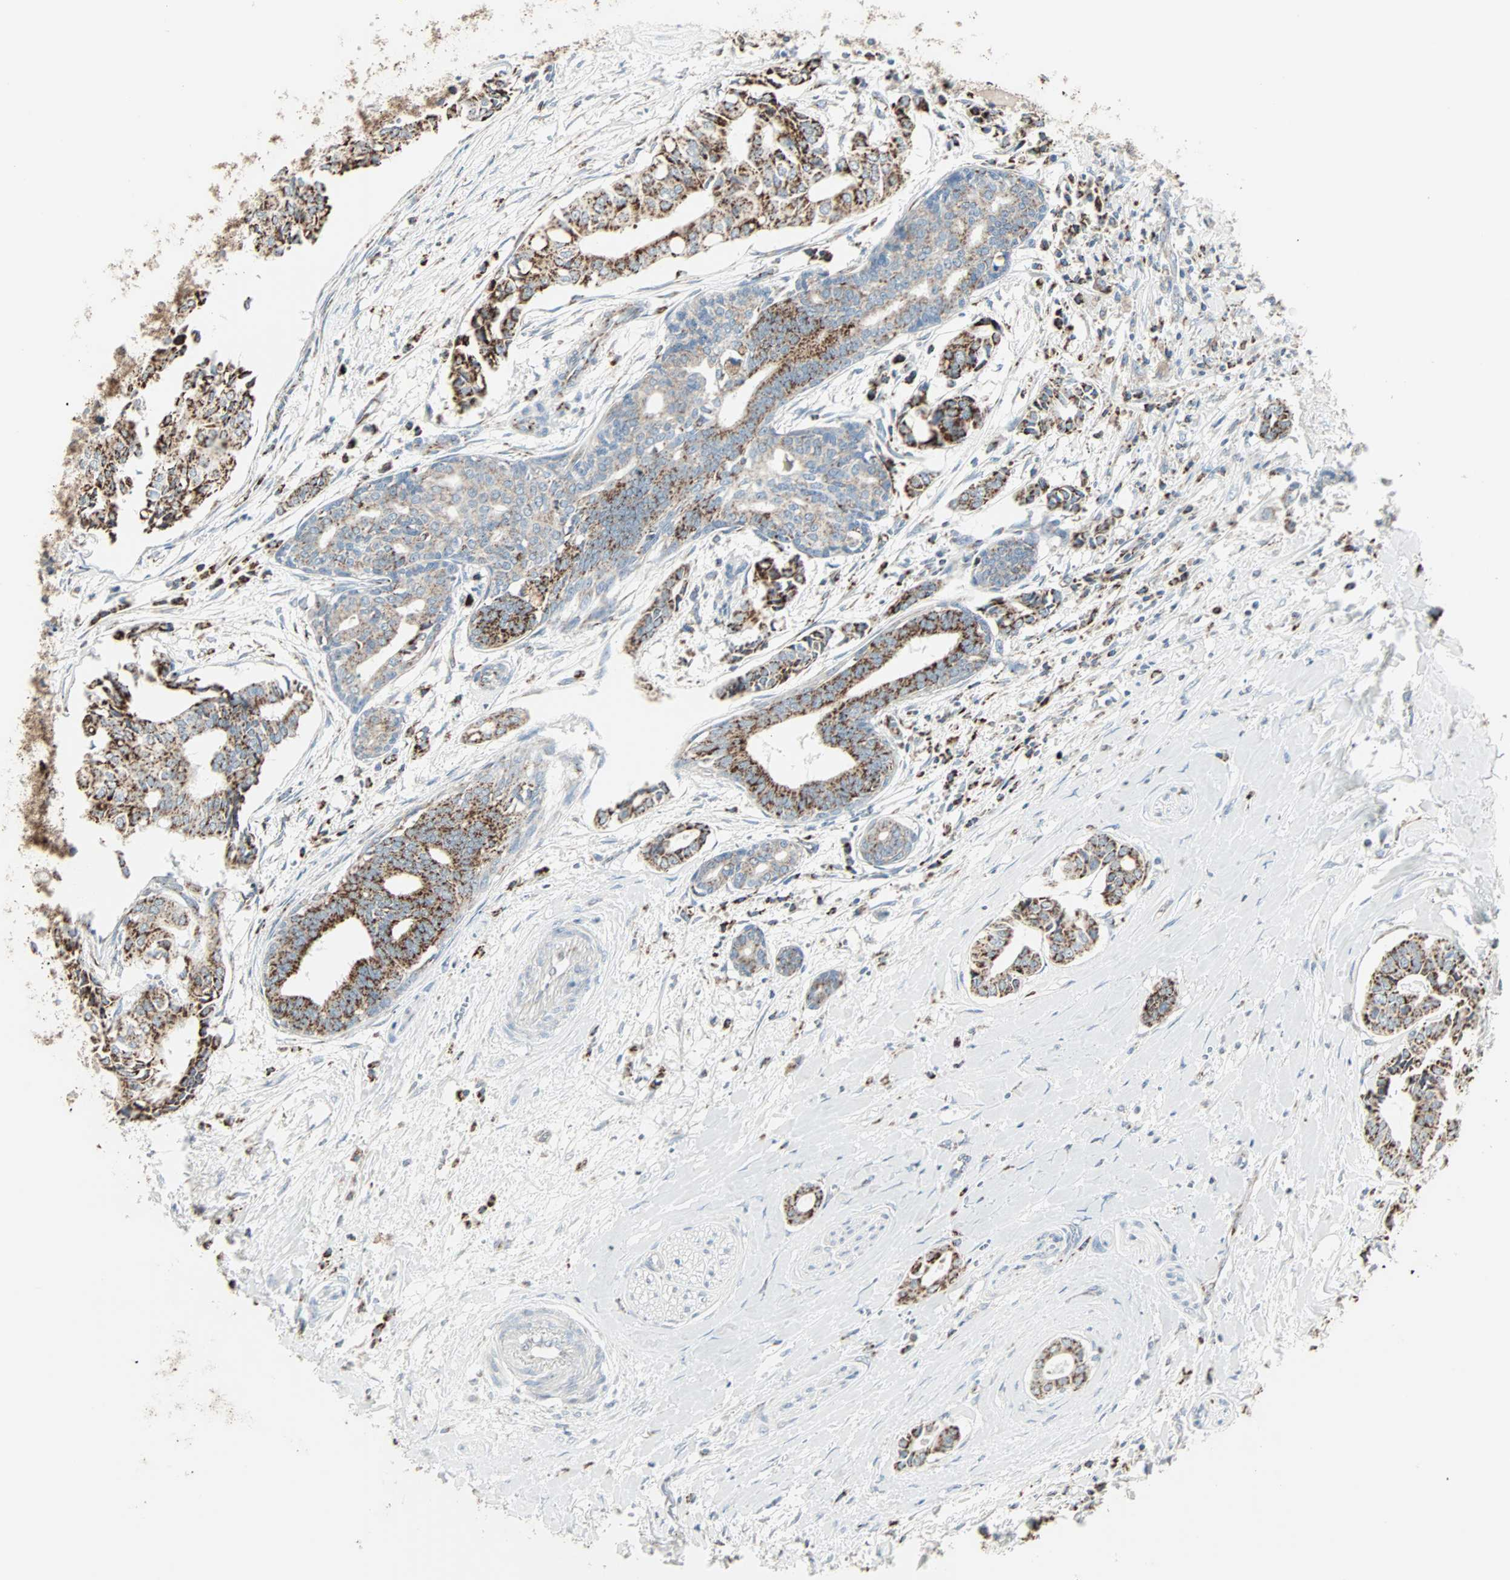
{"staining": {"intensity": "strong", "quantity": ">75%", "location": "cytoplasmic/membranous"}, "tissue": "head and neck cancer", "cell_type": "Tumor cells", "image_type": "cancer", "snomed": [{"axis": "morphology", "description": "Adenocarcinoma, NOS"}, {"axis": "topography", "description": "Salivary gland"}, {"axis": "topography", "description": "Head-Neck"}], "caption": "Adenocarcinoma (head and neck) stained with immunohistochemistry displays strong cytoplasmic/membranous positivity in about >75% of tumor cells.", "gene": "IDH2", "patient": {"sex": "female", "age": 59}}